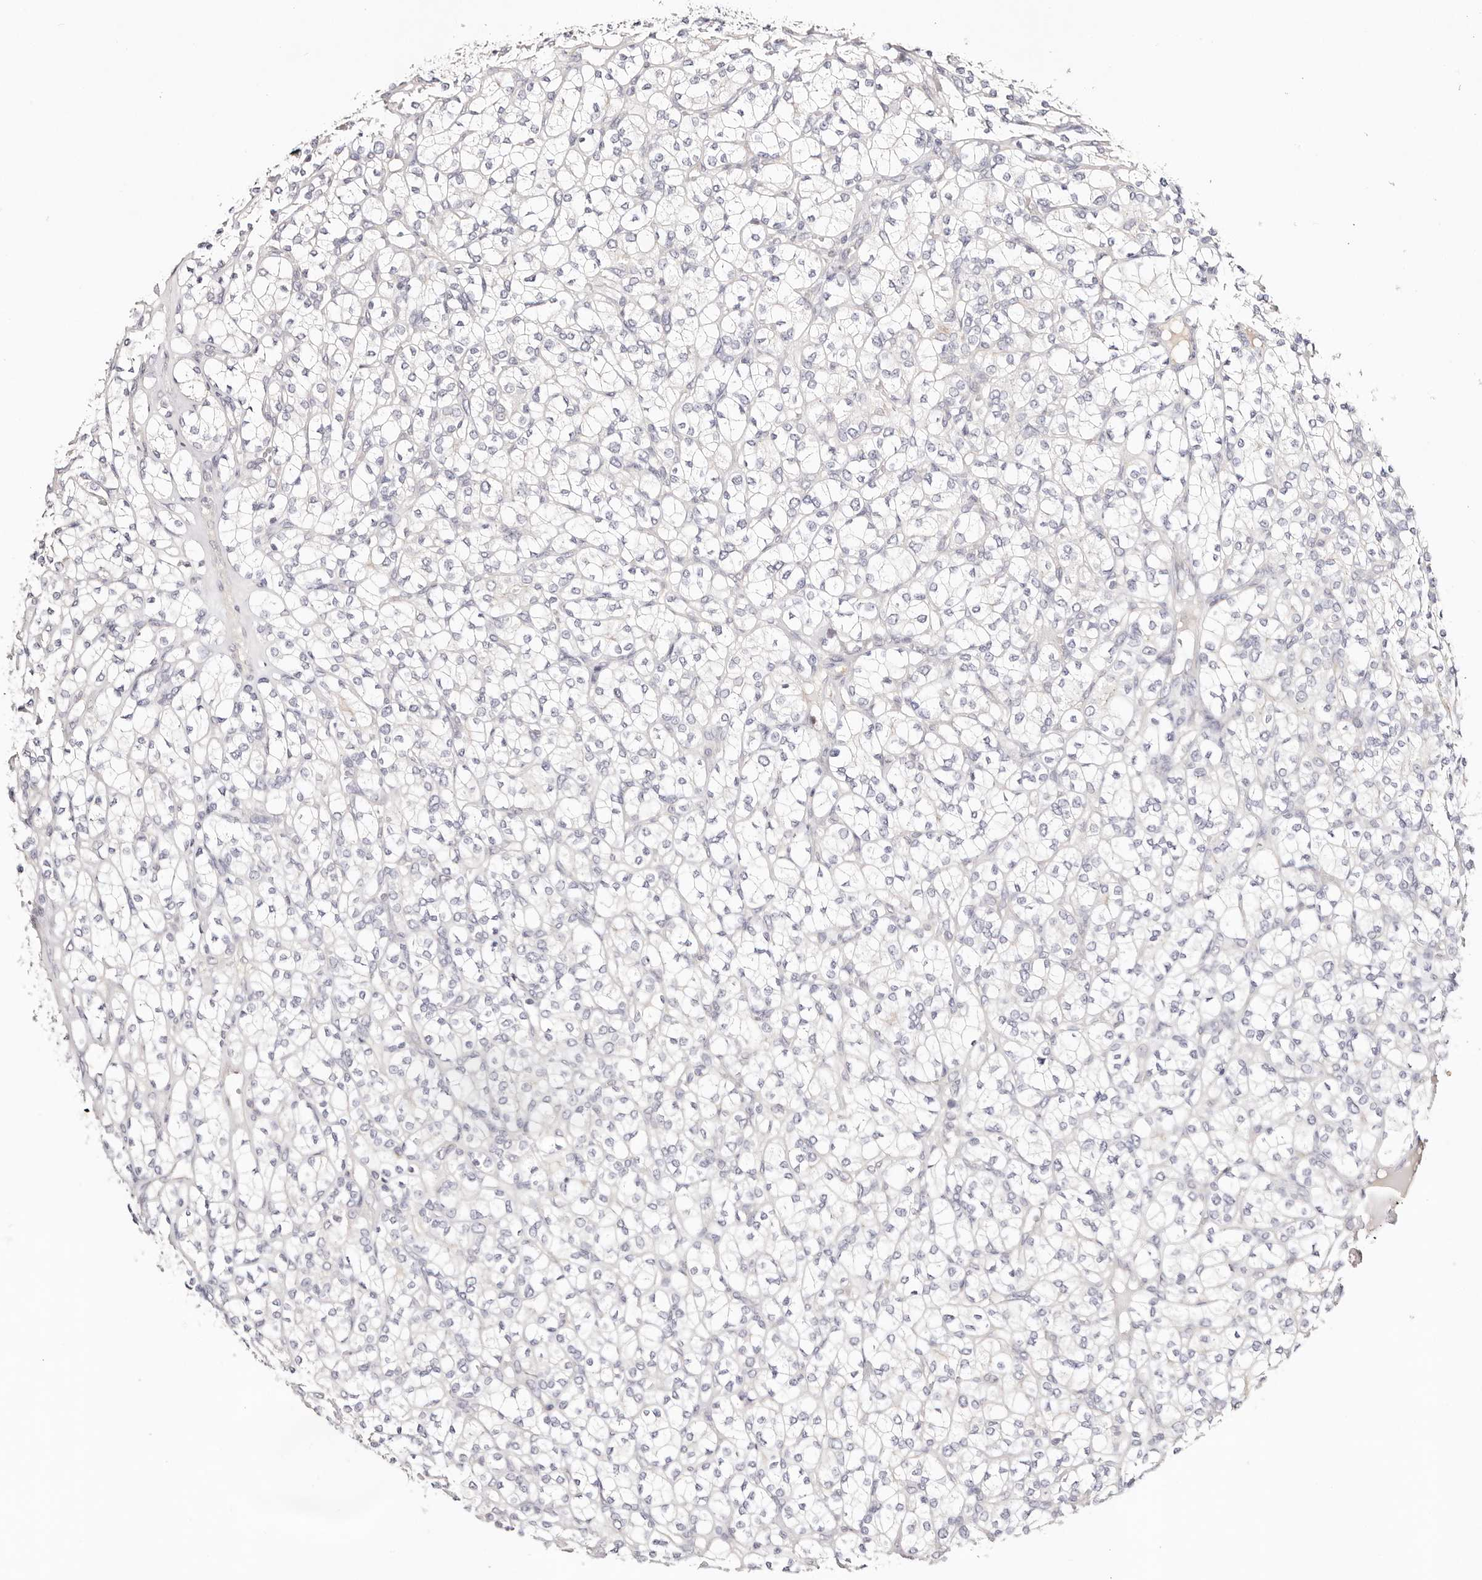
{"staining": {"intensity": "negative", "quantity": "none", "location": "none"}, "tissue": "renal cancer", "cell_type": "Tumor cells", "image_type": "cancer", "snomed": [{"axis": "morphology", "description": "Adenocarcinoma, NOS"}, {"axis": "topography", "description": "Kidney"}], "caption": "High magnification brightfield microscopy of renal cancer stained with DAB (brown) and counterstained with hematoxylin (blue): tumor cells show no significant positivity.", "gene": "DNASE1", "patient": {"sex": "male", "age": 77}}